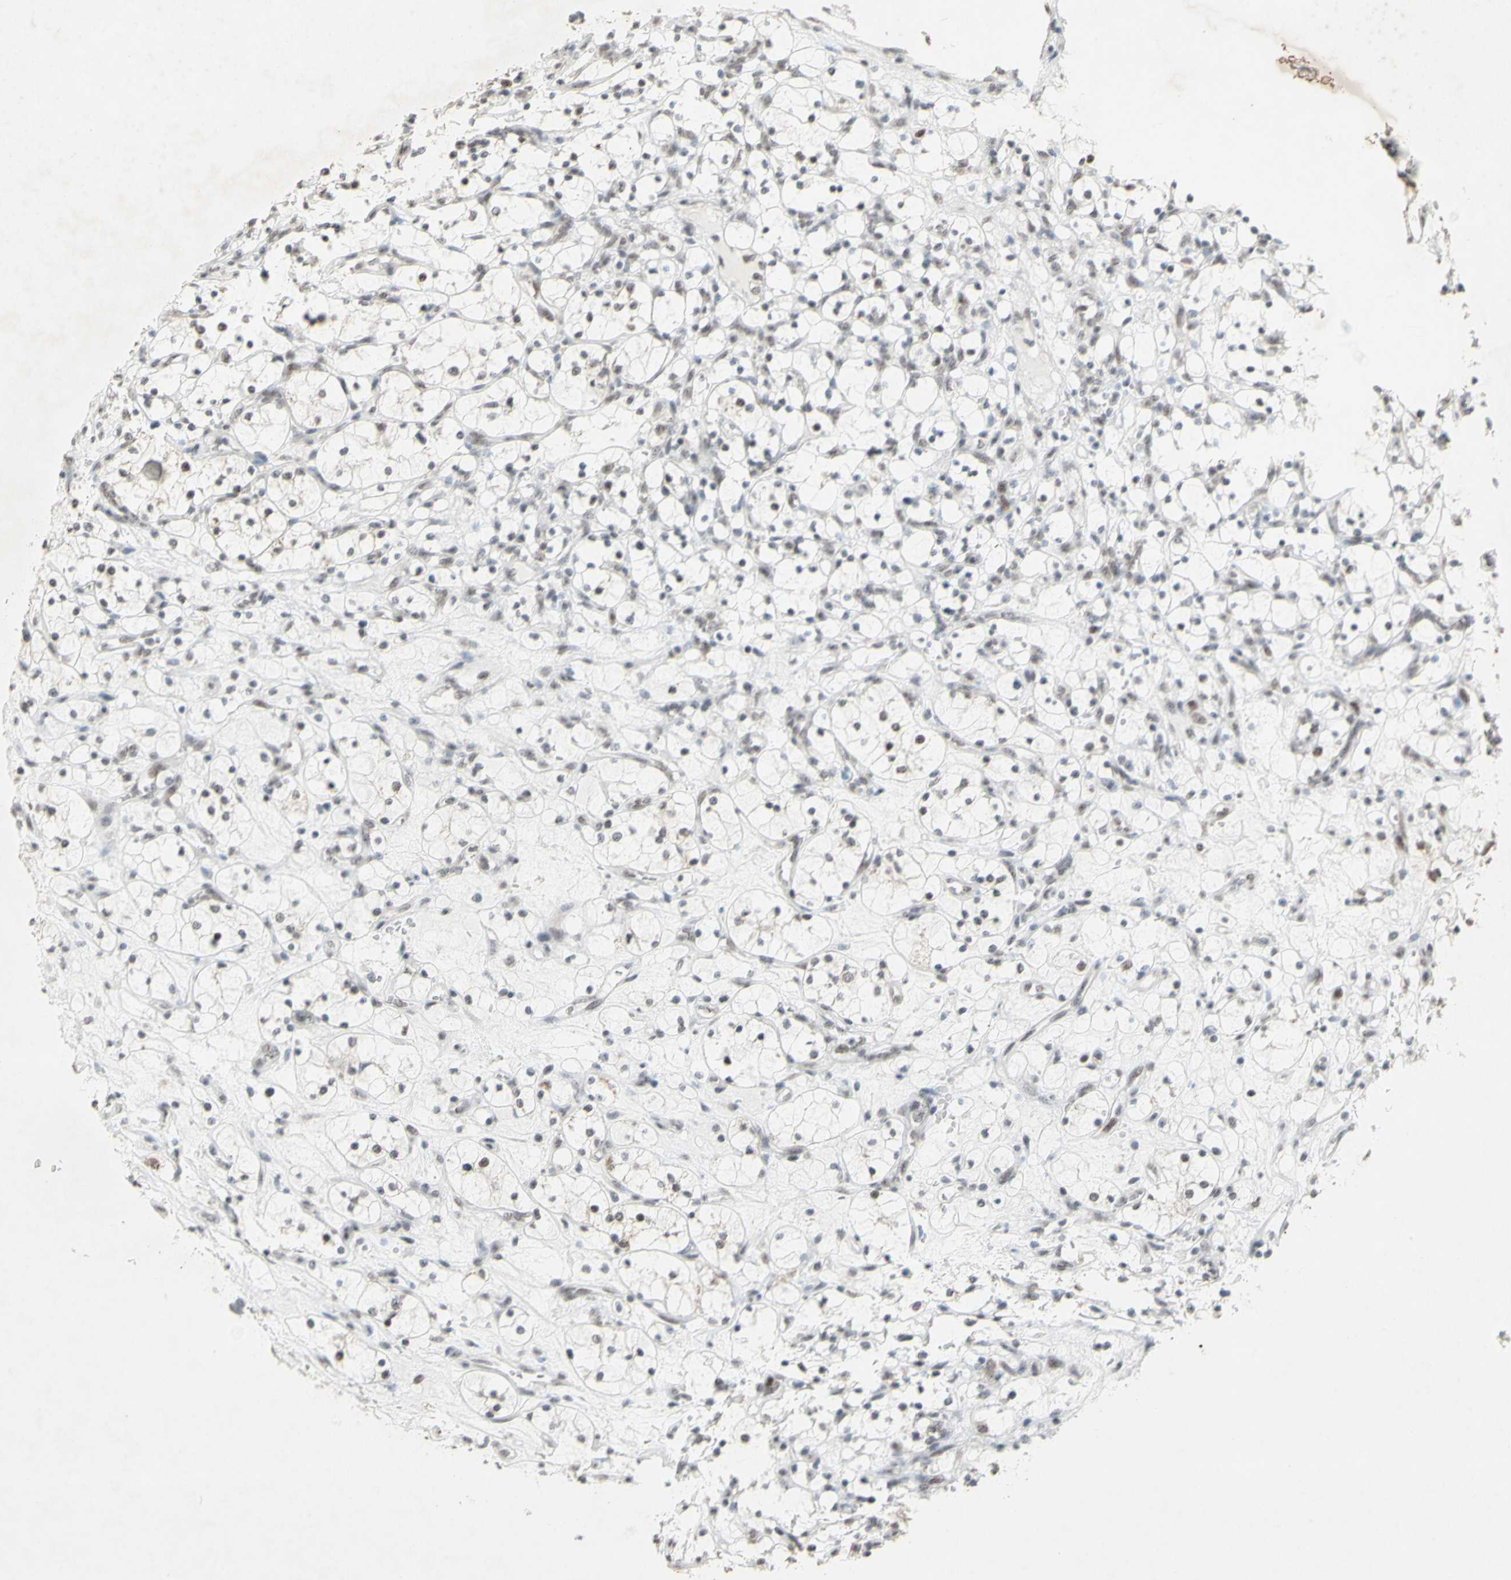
{"staining": {"intensity": "moderate", "quantity": "<25%", "location": "nuclear"}, "tissue": "renal cancer", "cell_type": "Tumor cells", "image_type": "cancer", "snomed": [{"axis": "morphology", "description": "Adenocarcinoma, NOS"}, {"axis": "topography", "description": "Kidney"}], "caption": "There is low levels of moderate nuclear expression in tumor cells of renal cancer, as demonstrated by immunohistochemical staining (brown color).", "gene": "CENPB", "patient": {"sex": "female", "age": 69}}